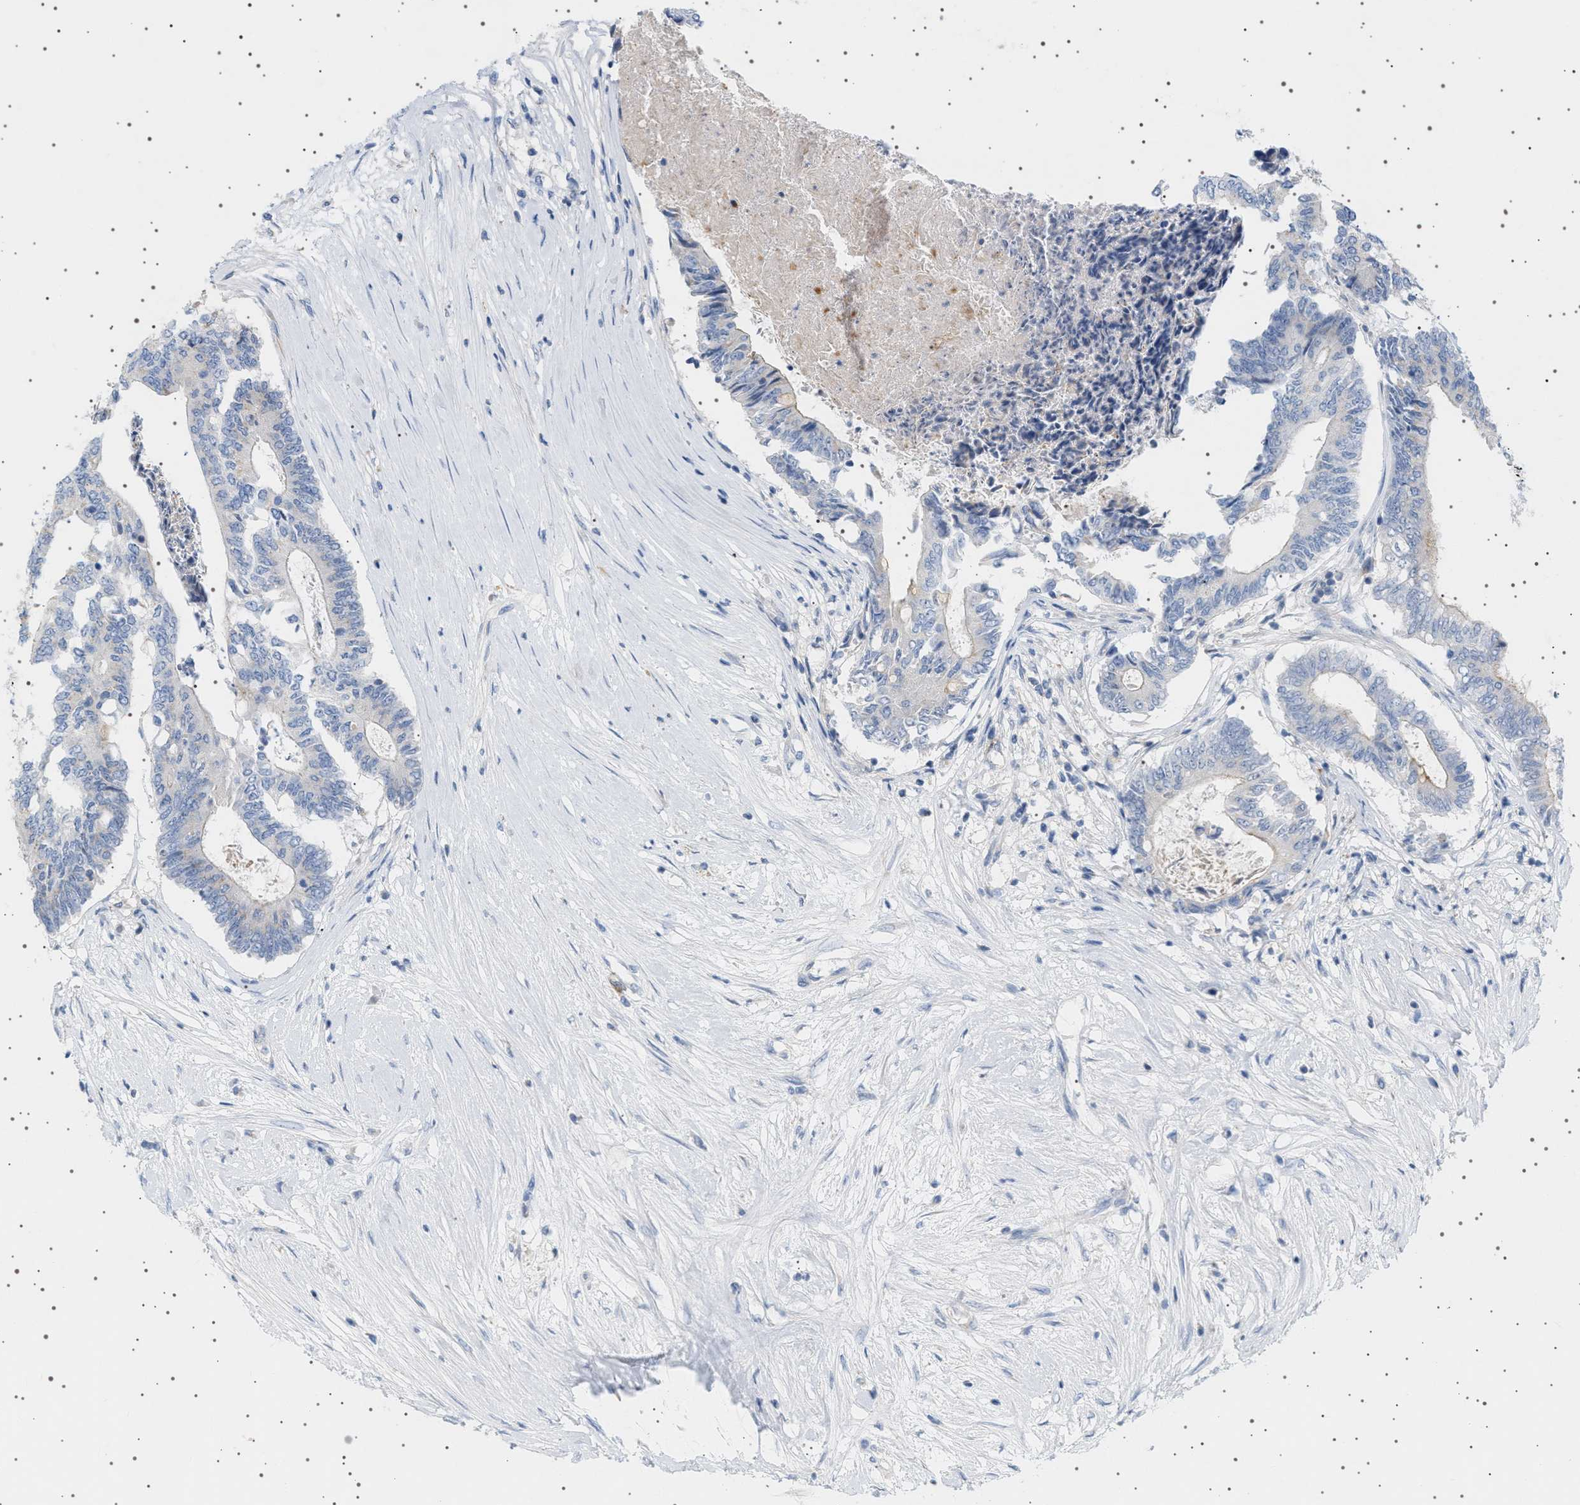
{"staining": {"intensity": "negative", "quantity": "none", "location": "none"}, "tissue": "colorectal cancer", "cell_type": "Tumor cells", "image_type": "cancer", "snomed": [{"axis": "morphology", "description": "Adenocarcinoma, NOS"}, {"axis": "topography", "description": "Rectum"}], "caption": "Immunohistochemistry of adenocarcinoma (colorectal) exhibits no positivity in tumor cells.", "gene": "ADCY10", "patient": {"sex": "male", "age": 63}}